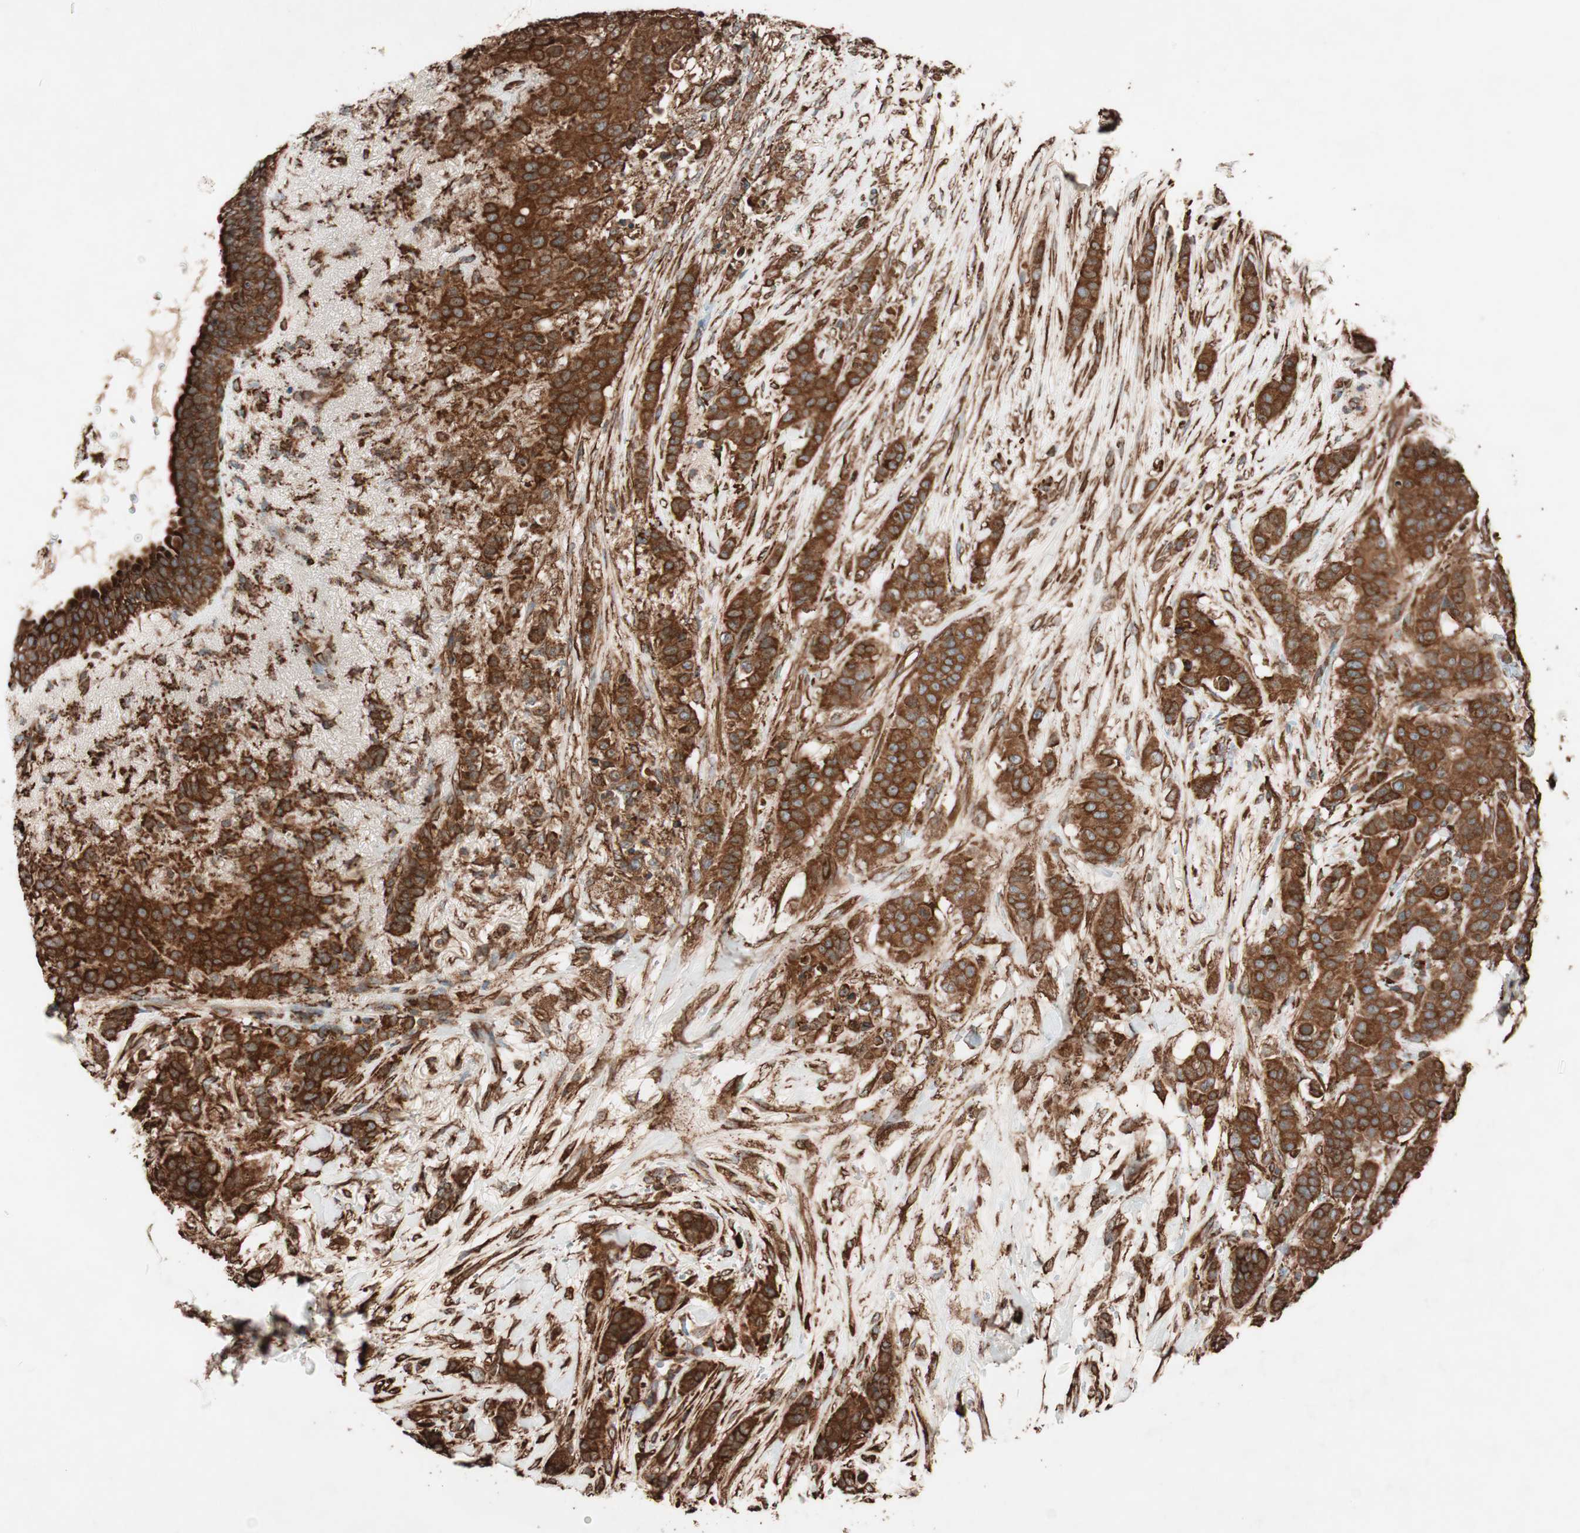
{"staining": {"intensity": "strong", "quantity": ">75%", "location": "cytoplasmic/membranous"}, "tissue": "breast cancer", "cell_type": "Tumor cells", "image_type": "cancer", "snomed": [{"axis": "morphology", "description": "Duct carcinoma"}, {"axis": "topography", "description": "Breast"}], "caption": "About >75% of tumor cells in human breast cancer (invasive ductal carcinoma) exhibit strong cytoplasmic/membranous protein expression as visualized by brown immunohistochemical staining.", "gene": "VEGFA", "patient": {"sex": "female", "age": 40}}